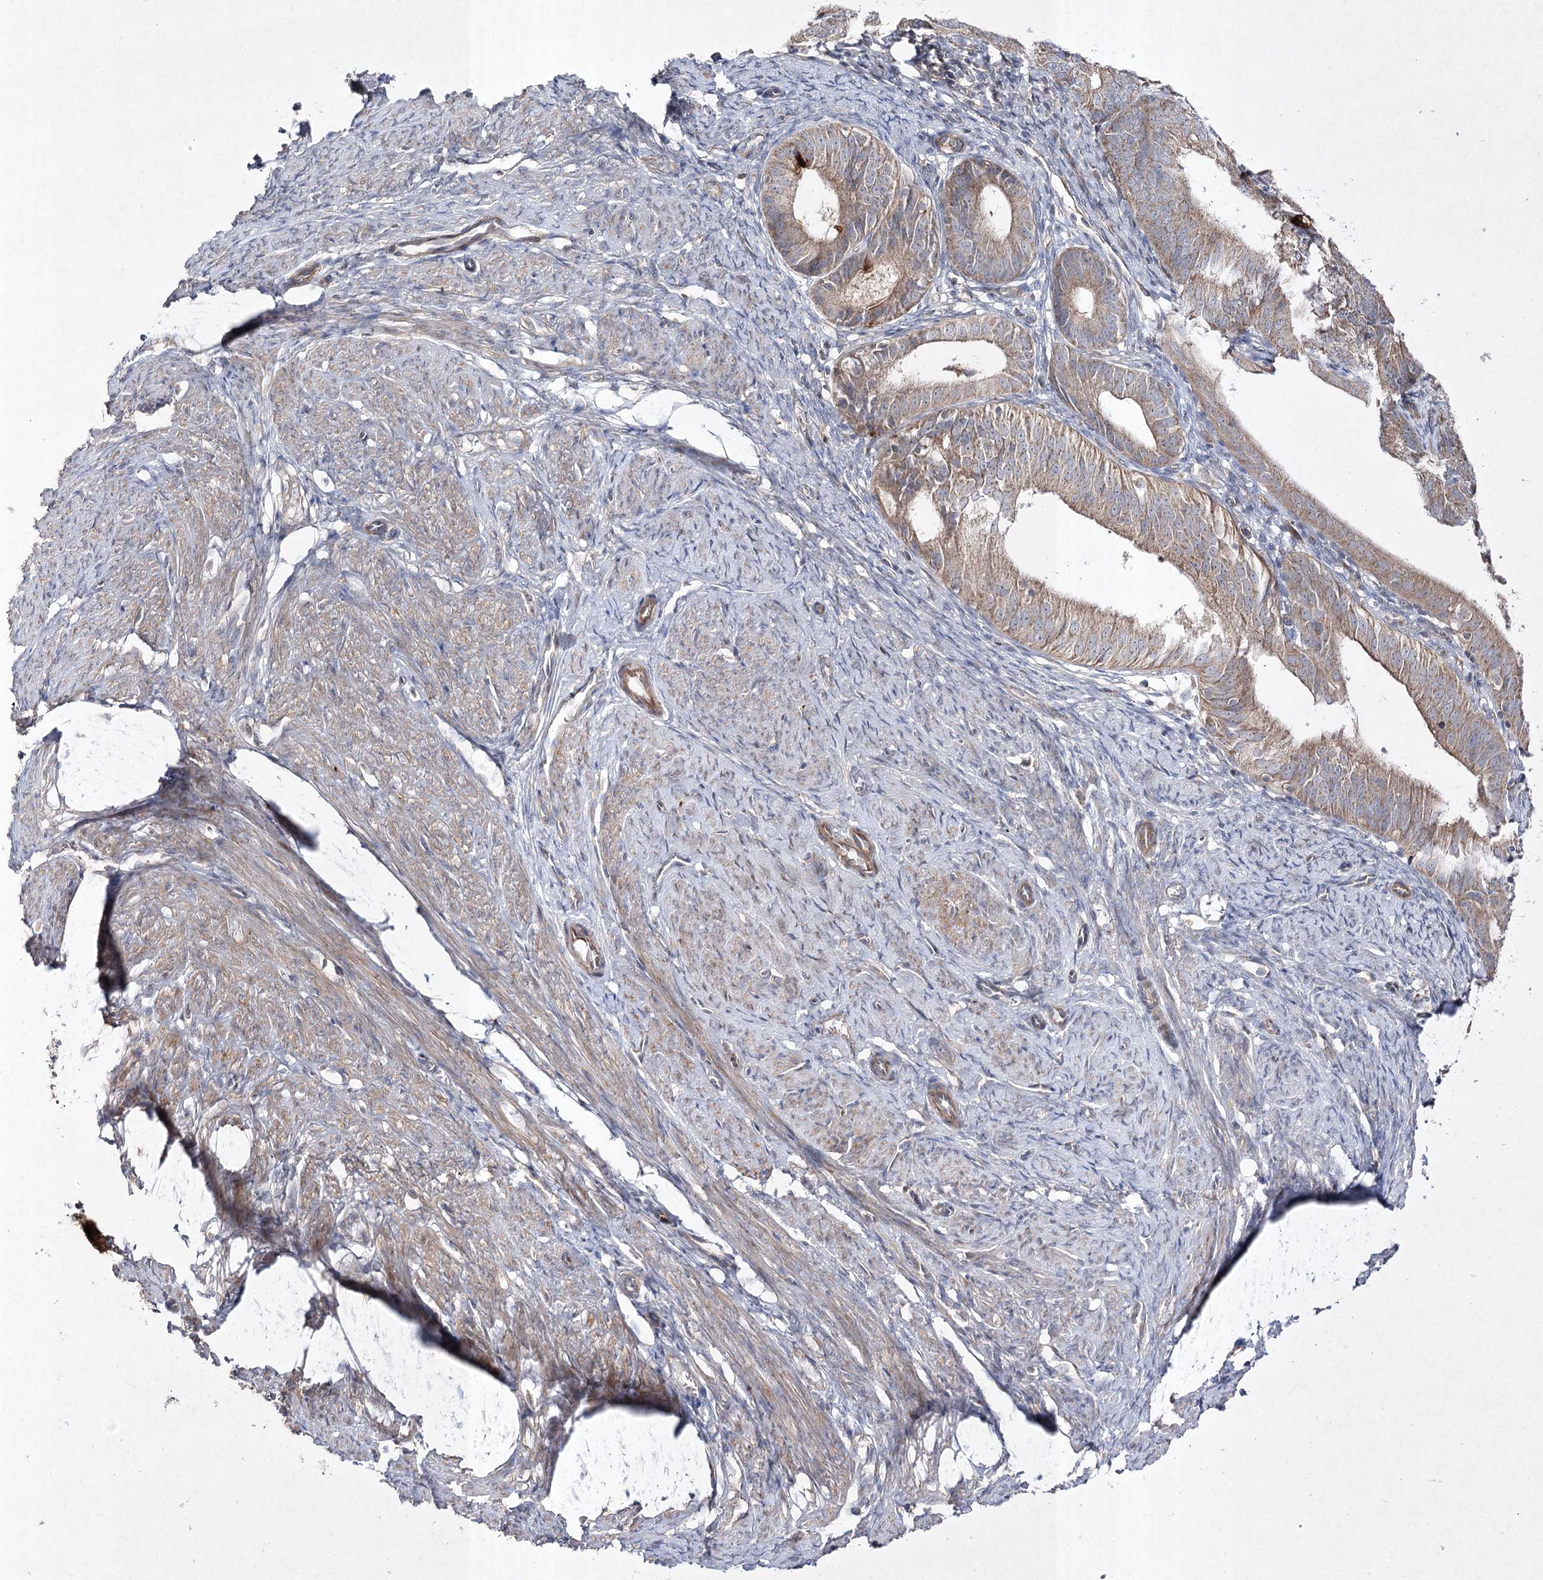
{"staining": {"intensity": "weak", "quantity": ">75%", "location": "cytoplasmic/membranous"}, "tissue": "endometrial cancer", "cell_type": "Tumor cells", "image_type": "cancer", "snomed": [{"axis": "morphology", "description": "Adenocarcinoma, NOS"}, {"axis": "topography", "description": "Endometrium"}], "caption": "Immunohistochemical staining of human endometrial cancer demonstrates low levels of weak cytoplasmic/membranous protein expression in approximately >75% of tumor cells.", "gene": "FANCL", "patient": {"sex": "female", "age": 51}}